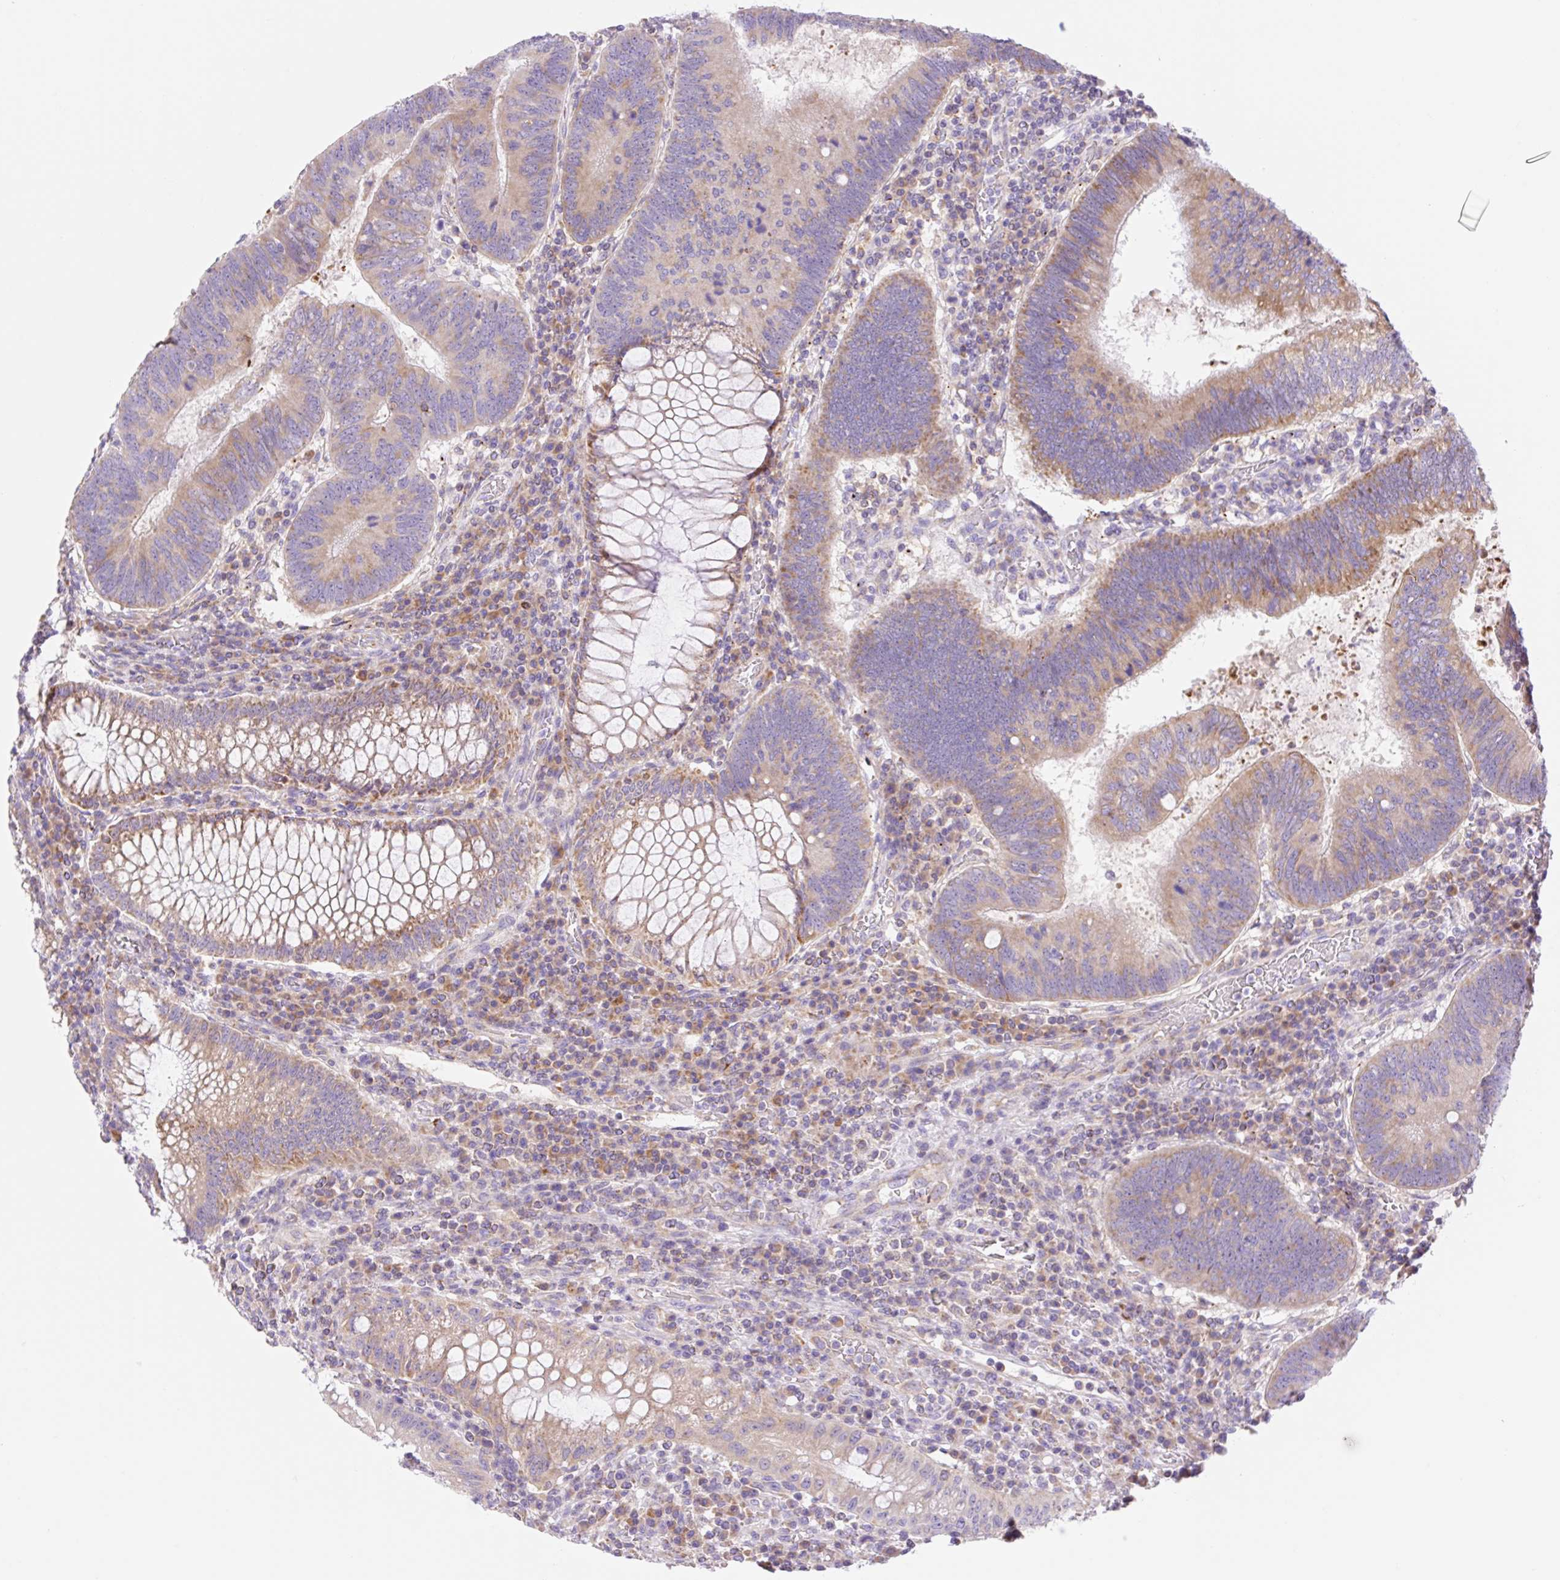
{"staining": {"intensity": "moderate", "quantity": ">75%", "location": "cytoplasmic/membranous"}, "tissue": "colorectal cancer", "cell_type": "Tumor cells", "image_type": "cancer", "snomed": [{"axis": "morphology", "description": "Adenocarcinoma, NOS"}, {"axis": "topography", "description": "Colon"}], "caption": "Colorectal adenocarcinoma tissue reveals moderate cytoplasmic/membranous expression in about >75% of tumor cells, visualized by immunohistochemistry.", "gene": "ETNK2", "patient": {"sex": "male", "age": 67}}